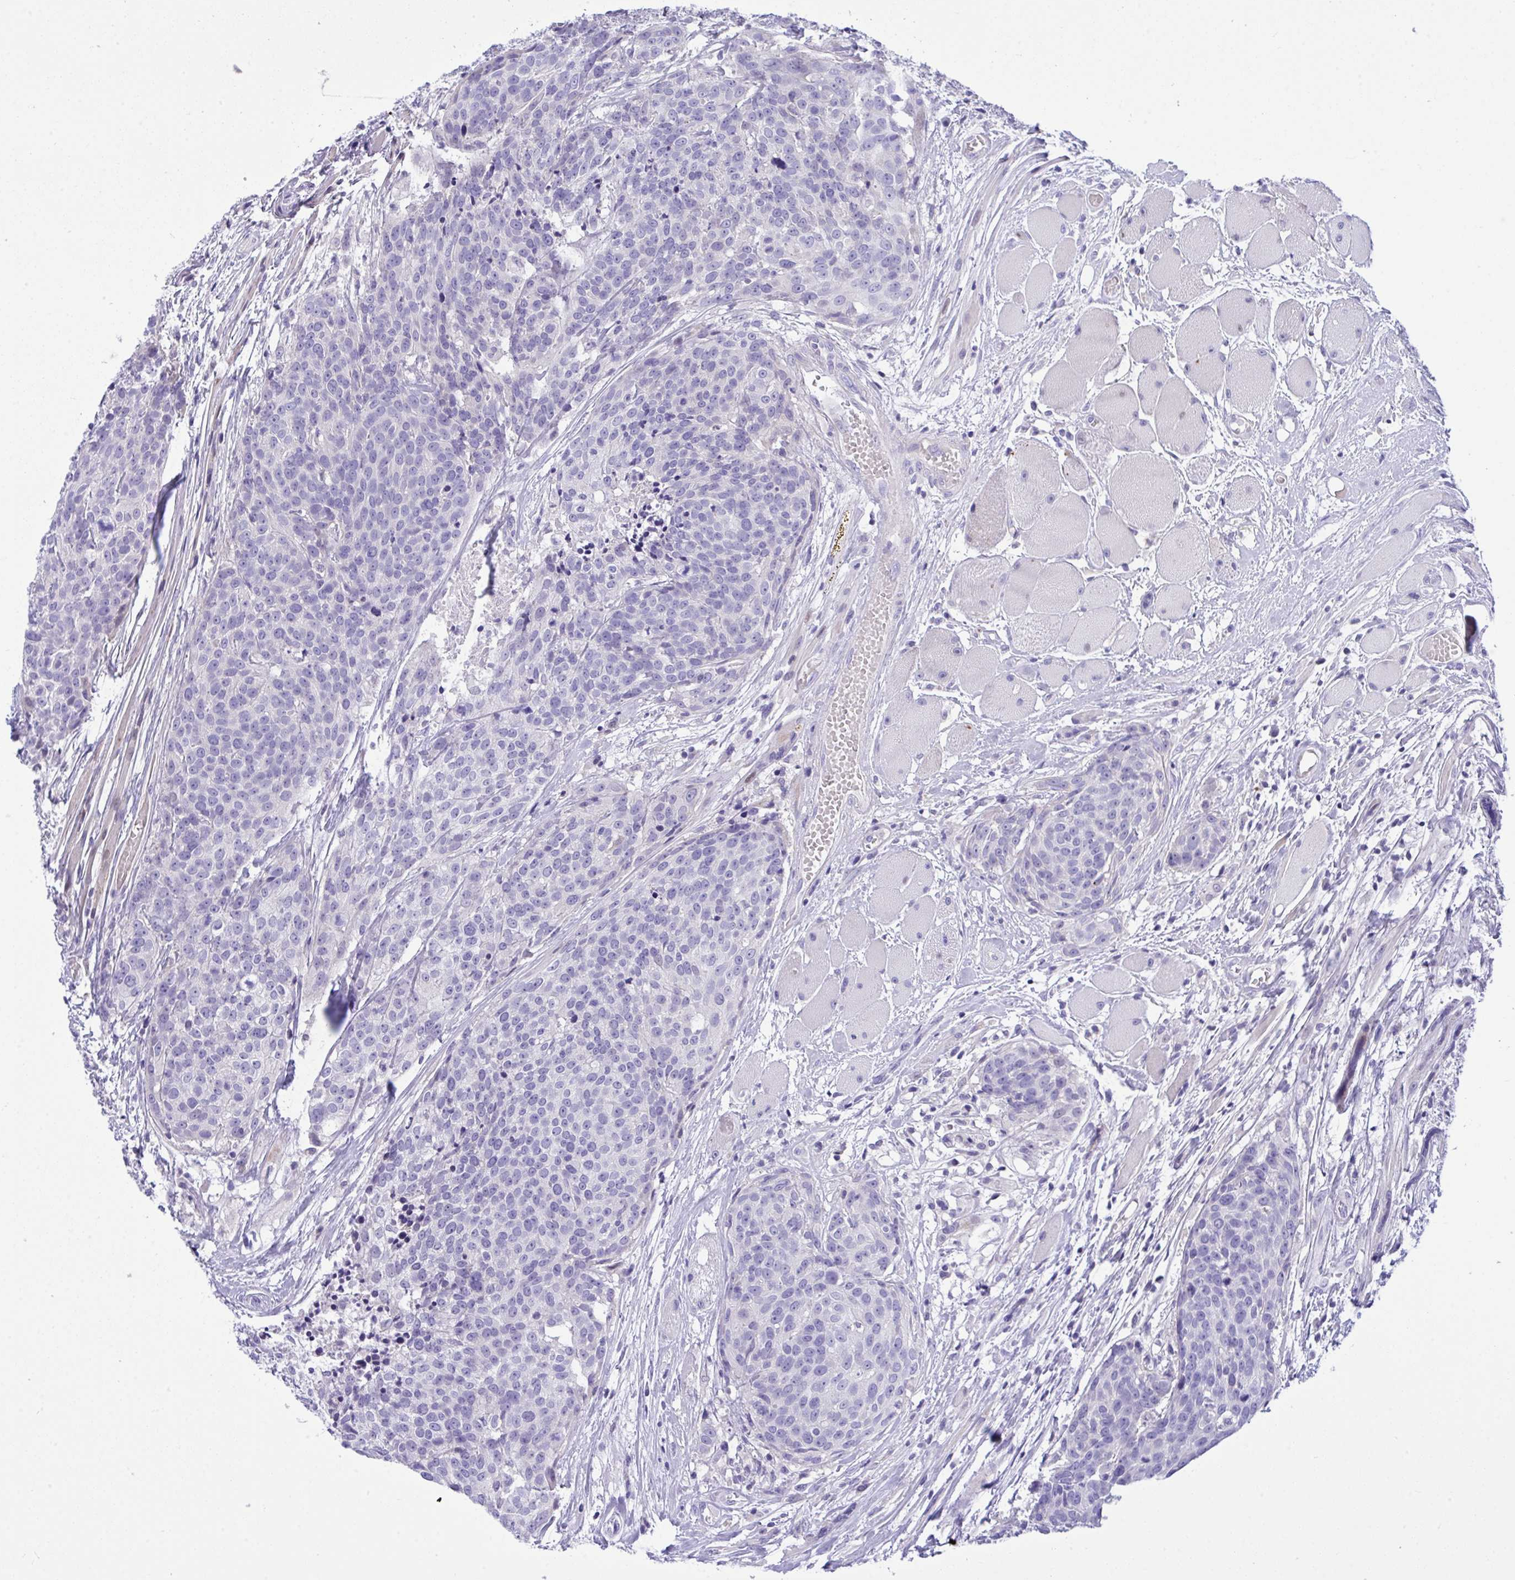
{"staining": {"intensity": "negative", "quantity": "none", "location": "none"}, "tissue": "head and neck cancer", "cell_type": "Tumor cells", "image_type": "cancer", "snomed": [{"axis": "morphology", "description": "Squamous cell carcinoma, NOS"}, {"axis": "topography", "description": "Oral tissue"}, {"axis": "topography", "description": "Head-Neck"}], "caption": "Immunohistochemistry (IHC) of human squamous cell carcinoma (head and neck) reveals no expression in tumor cells. Brightfield microscopy of immunohistochemistry (IHC) stained with DAB (3,3'-diaminobenzidine) (brown) and hematoxylin (blue), captured at high magnification.", "gene": "WDR97", "patient": {"sex": "male", "age": 64}}